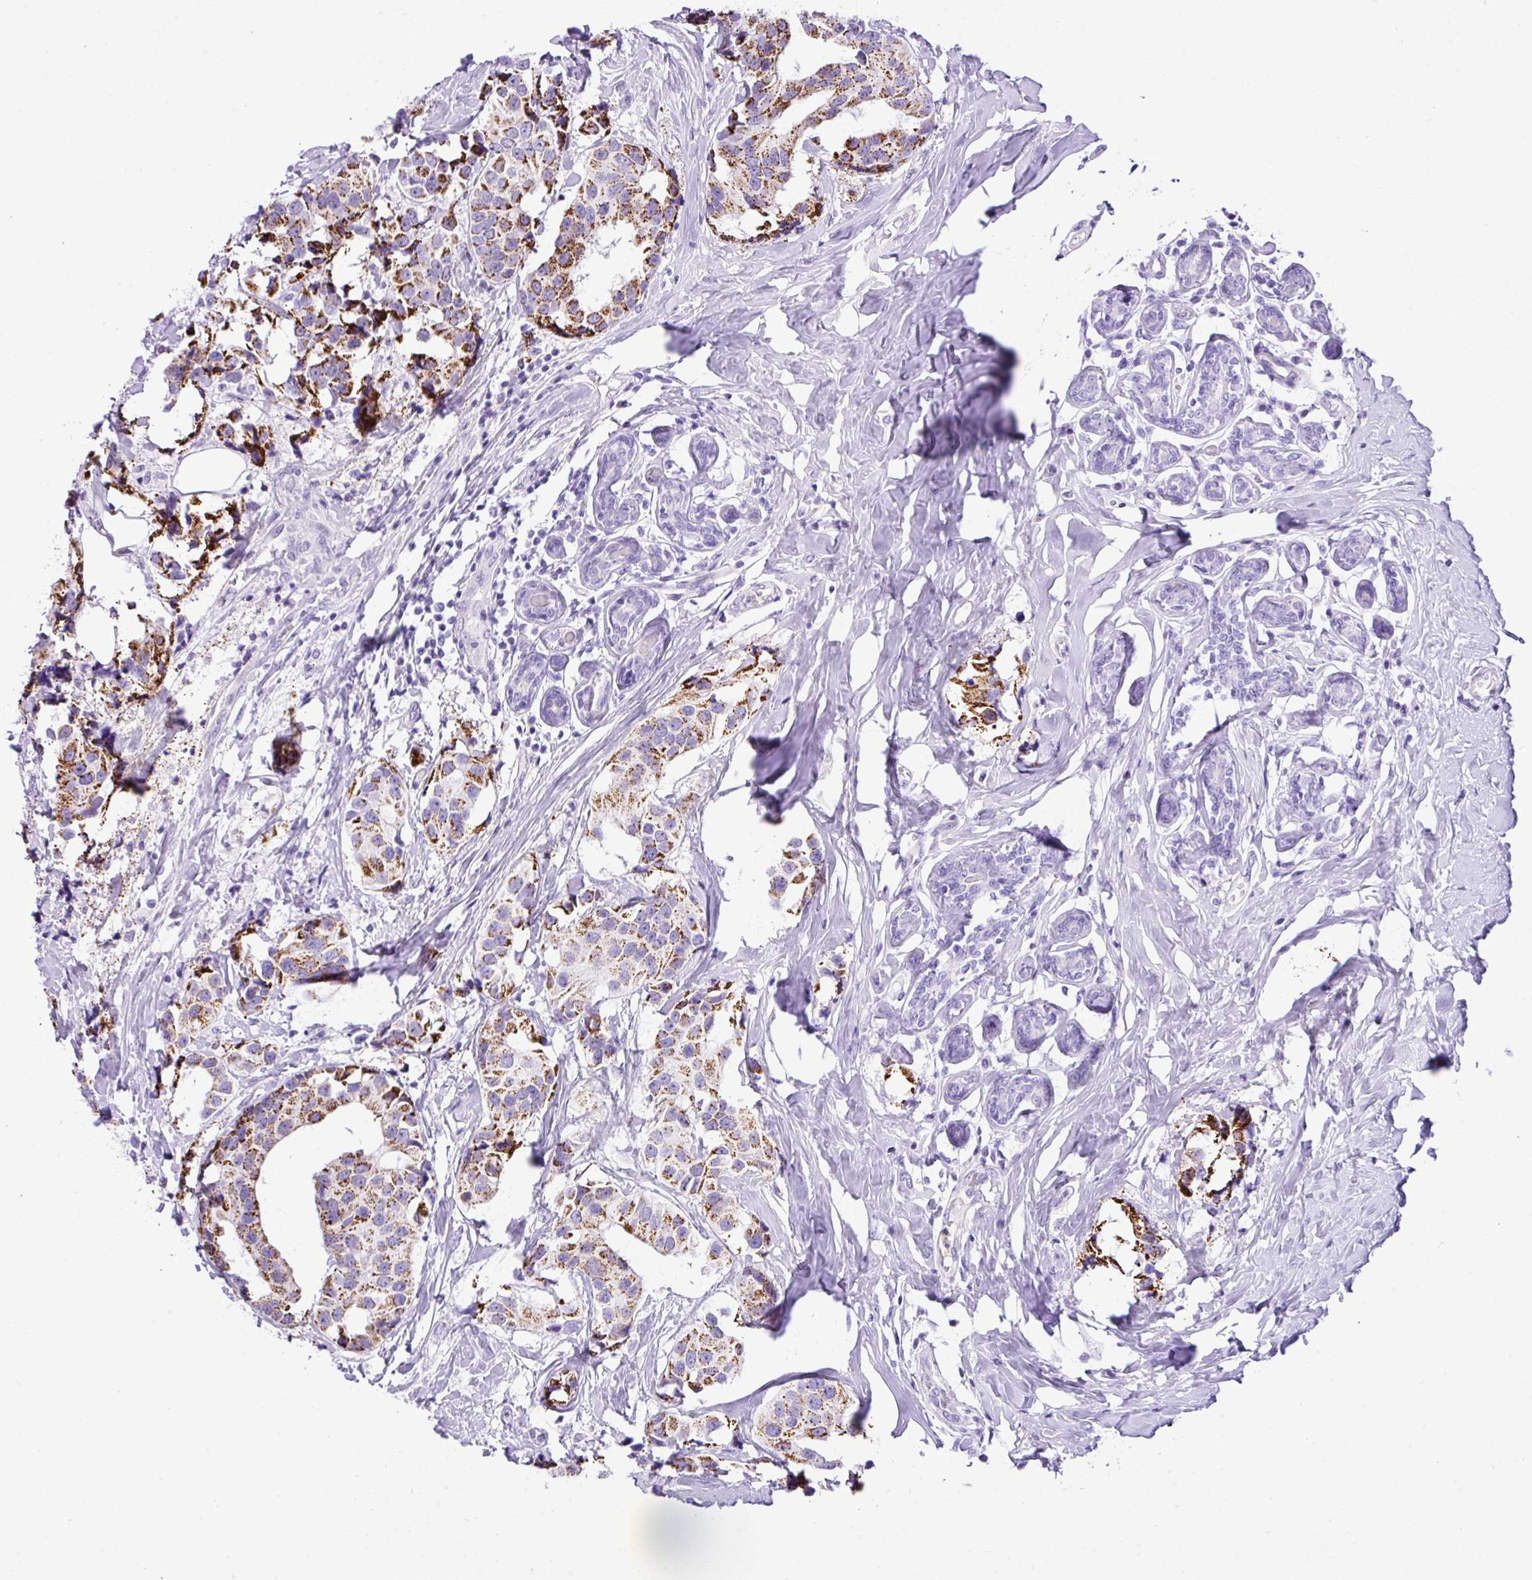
{"staining": {"intensity": "strong", "quantity": "25%-75%", "location": "cytoplasmic/membranous"}, "tissue": "breast cancer", "cell_type": "Tumor cells", "image_type": "cancer", "snomed": [{"axis": "morphology", "description": "Normal tissue, NOS"}, {"axis": "morphology", "description": "Duct carcinoma"}, {"axis": "topography", "description": "Breast"}], "caption": "Protein staining of breast cancer tissue reveals strong cytoplasmic/membranous staining in approximately 25%-75% of tumor cells. (DAB (3,3'-diaminobenzidine) IHC with brightfield microscopy, high magnification).", "gene": "RCAN2", "patient": {"sex": "female", "age": 39}}